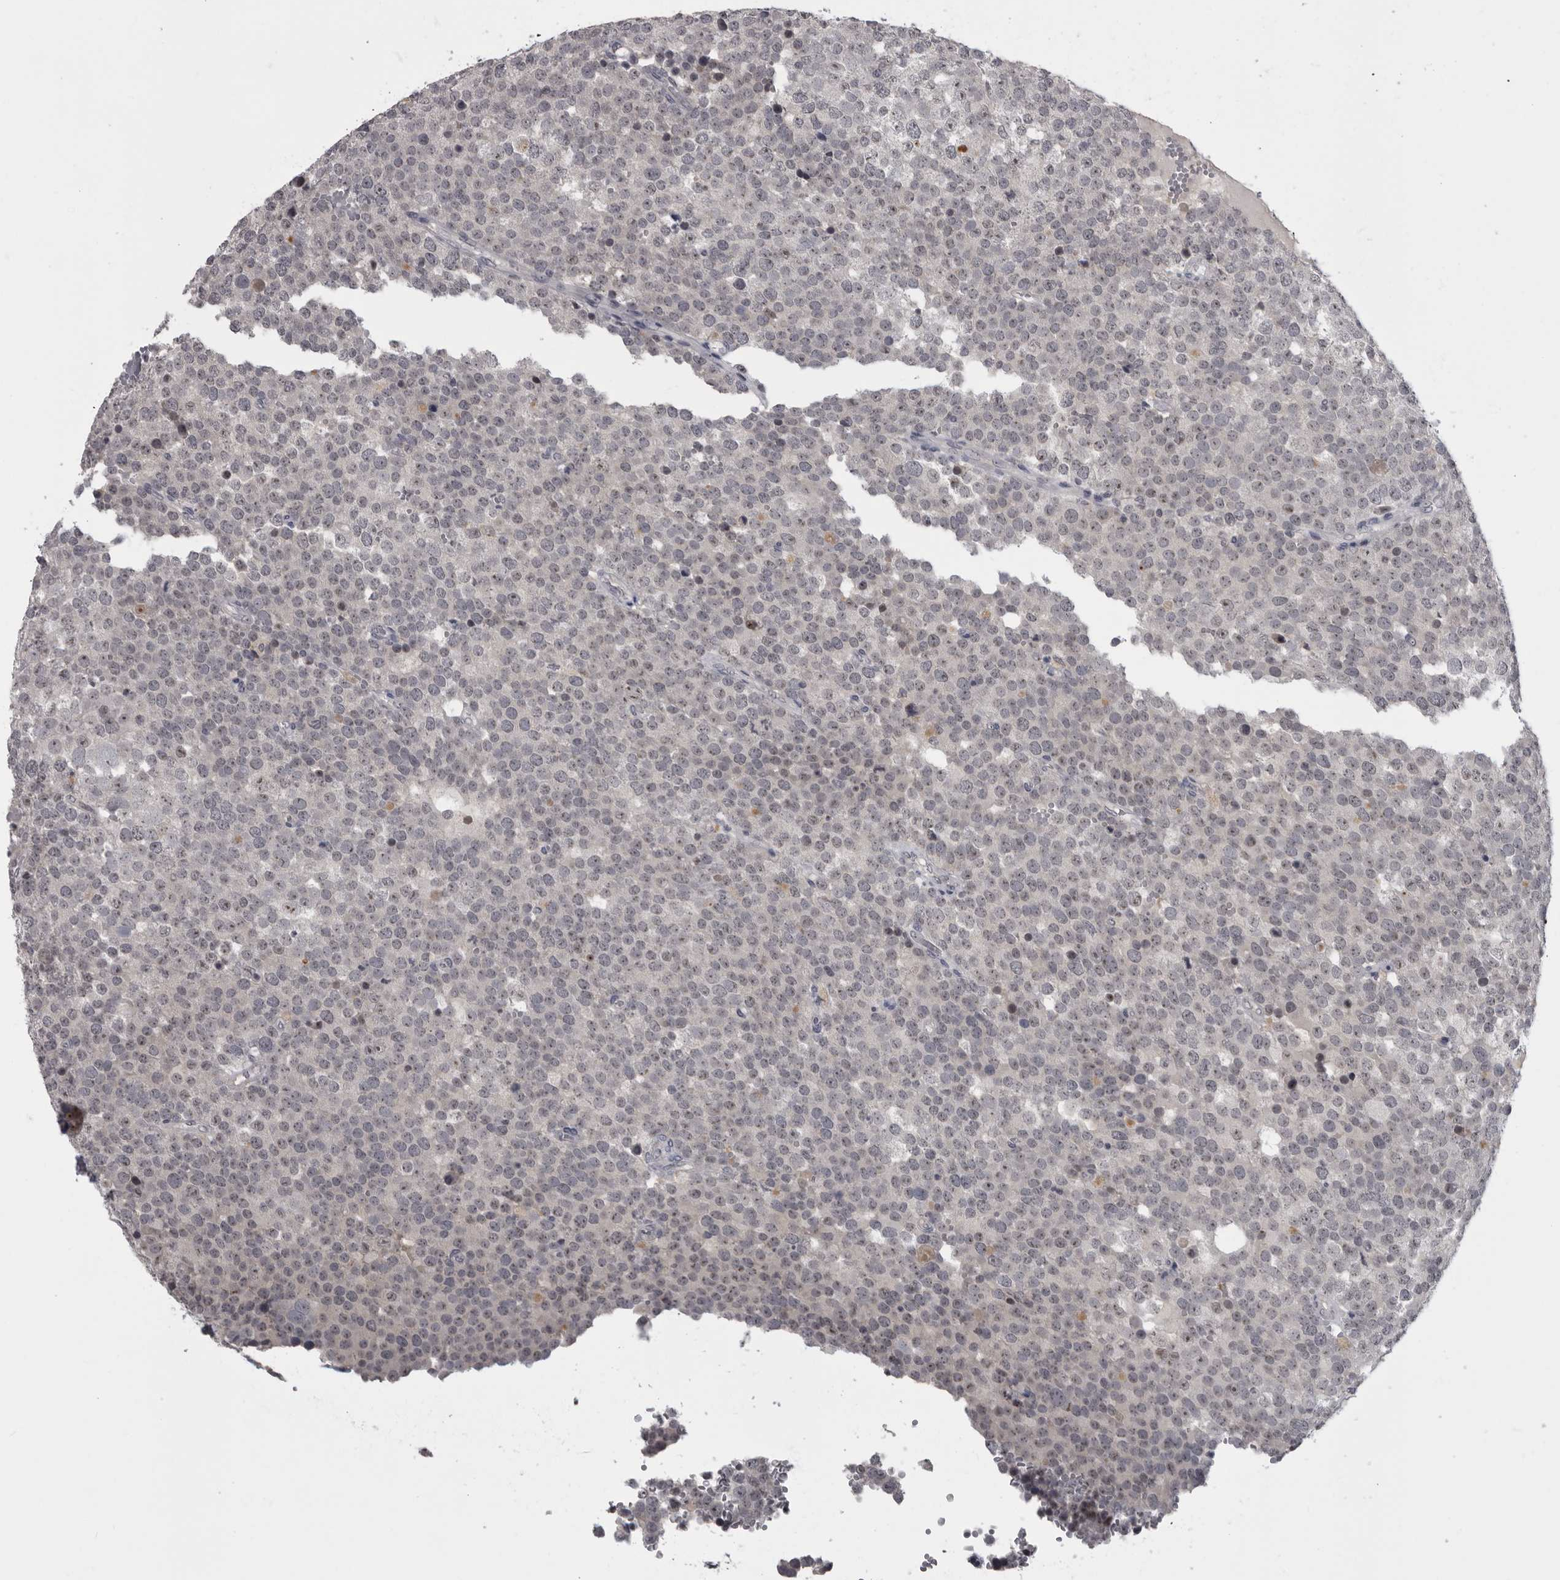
{"staining": {"intensity": "negative", "quantity": "none", "location": "none"}, "tissue": "testis cancer", "cell_type": "Tumor cells", "image_type": "cancer", "snomed": [{"axis": "morphology", "description": "Seminoma, NOS"}, {"axis": "topography", "description": "Testis"}], "caption": "Tumor cells are negative for protein expression in human testis seminoma. Nuclei are stained in blue.", "gene": "MRTO4", "patient": {"sex": "male", "age": 71}}